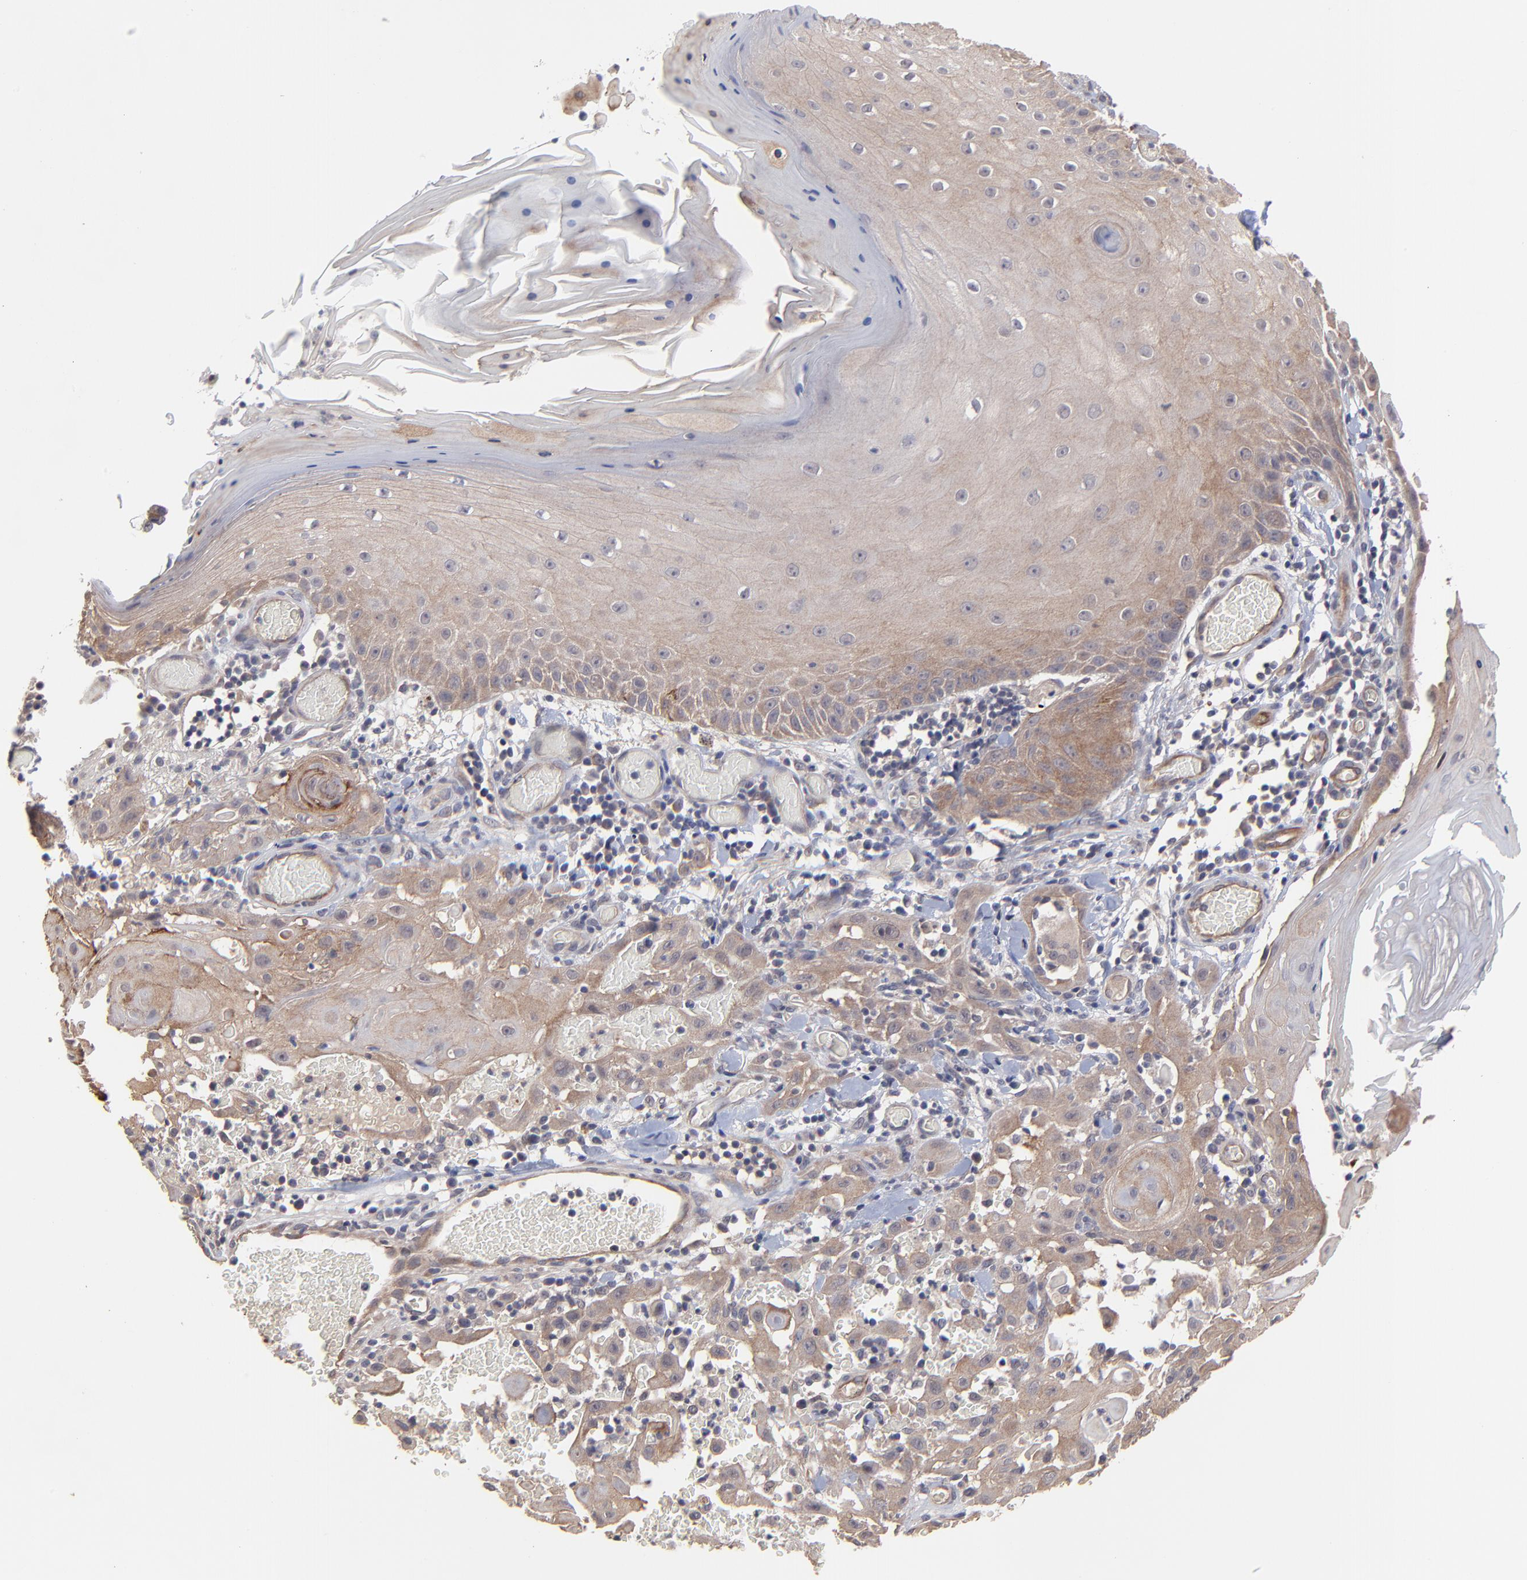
{"staining": {"intensity": "moderate", "quantity": ">75%", "location": "cytoplasmic/membranous"}, "tissue": "skin cancer", "cell_type": "Tumor cells", "image_type": "cancer", "snomed": [{"axis": "morphology", "description": "Squamous cell carcinoma, NOS"}, {"axis": "topography", "description": "Skin"}], "caption": "Protein staining of squamous cell carcinoma (skin) tissue demonstrates moderate cytoplasmic/membranous expression in approximately >75% of tumor cells.", "gene": "ZNF780B", "patient": {"sex": "male", "age": 24}}